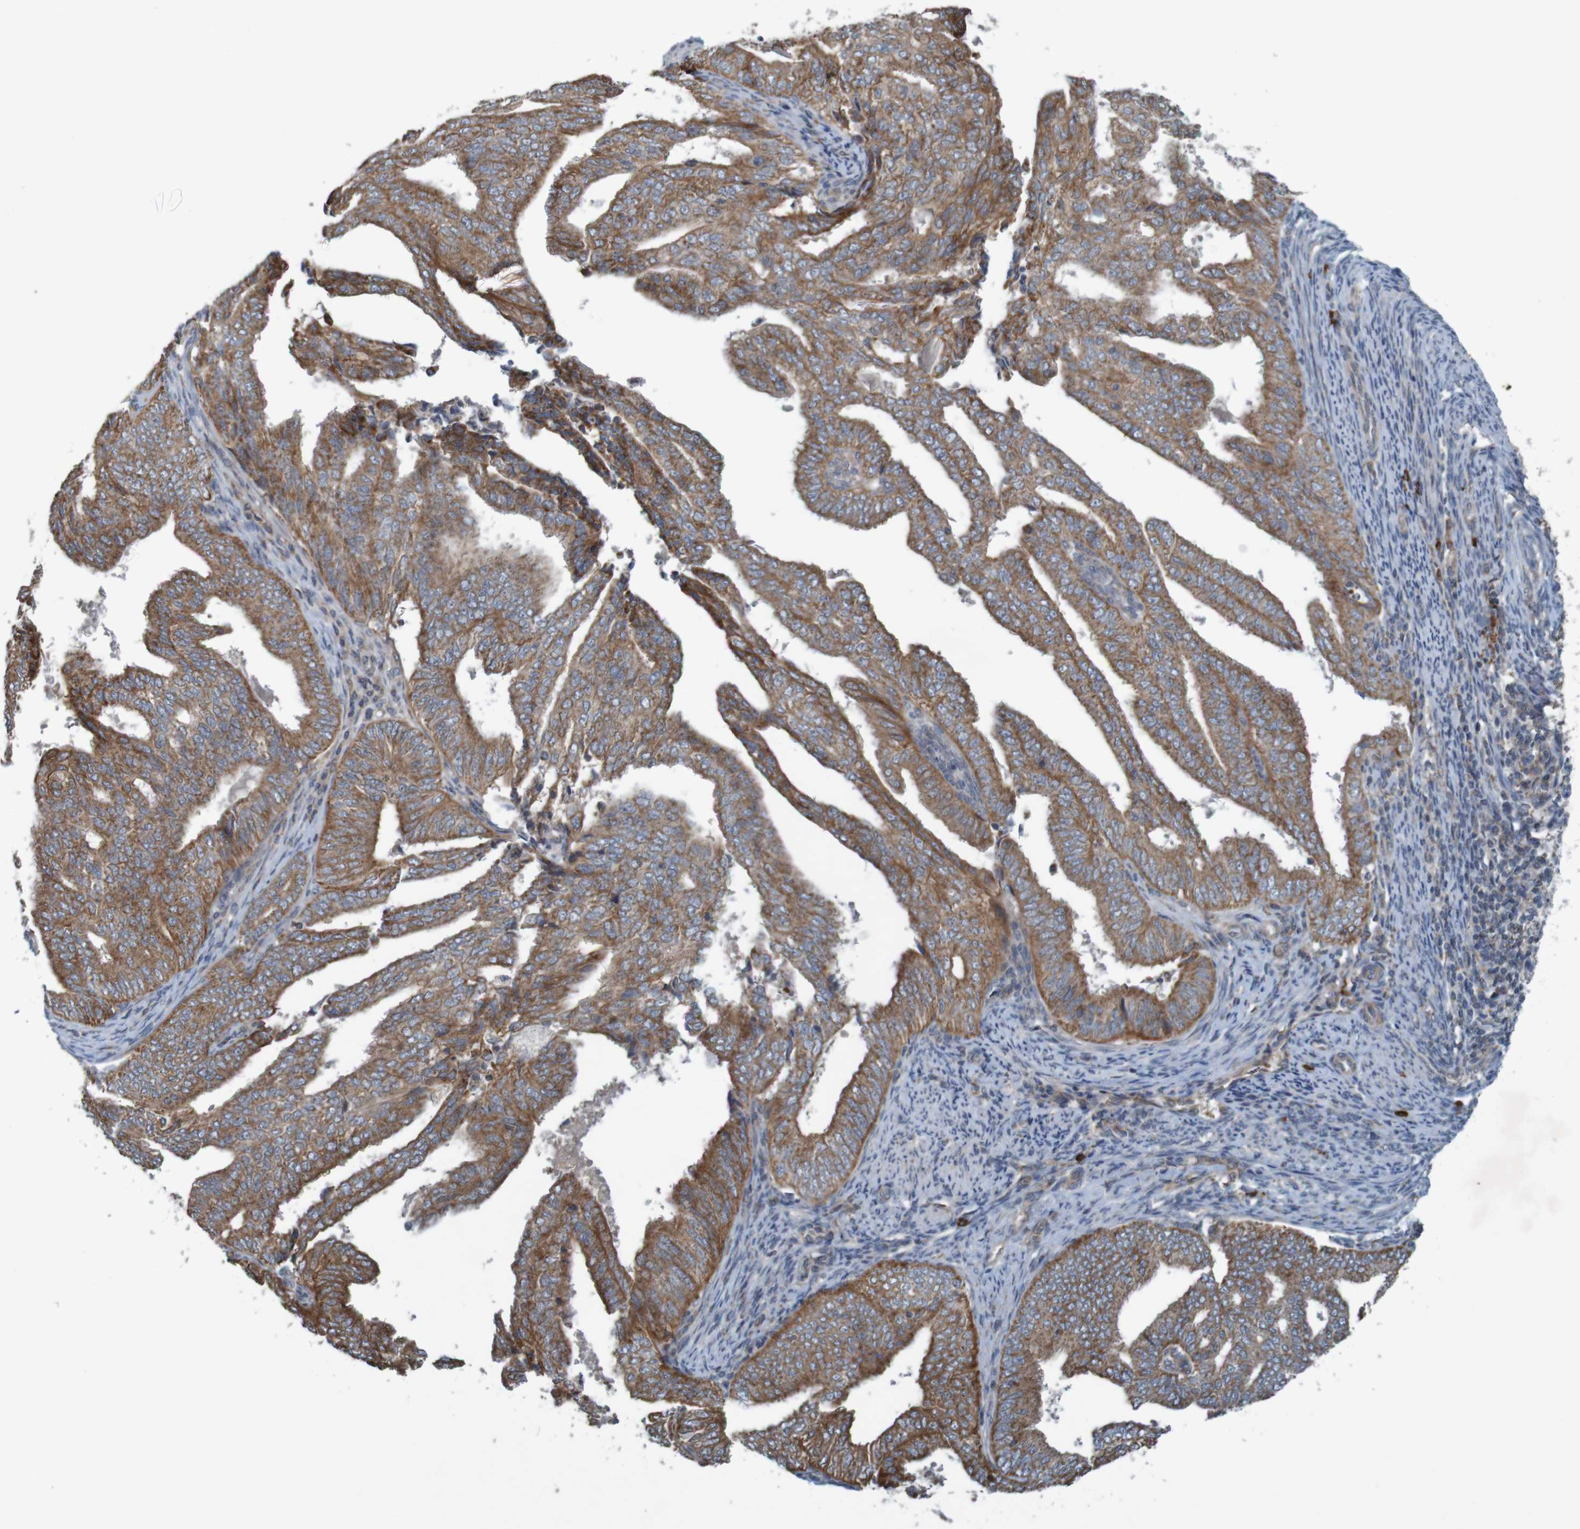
{"staining": {"intensity": "moderate", "quantity": ">75%", "location": "cytoplasmic/membranous"}, "tissue": "endometrial cancer", "cell_type": "Tumor cells", "image_type": "cancer", "snomed": [{"axis": "morphology", "description": "Adenocarcinoma, NOS"}, {"axis": "topography", "description": "Endometrium"}], "caption": "Protein positivity by IHC exhibits moderate cytoplasmic/membranous positivity in approximately >75% of tumor cells in endometrial cancer (adenocarcinoma).", "gene": "B3GAT2", "patient": {"sex": "female", "age": 58}}